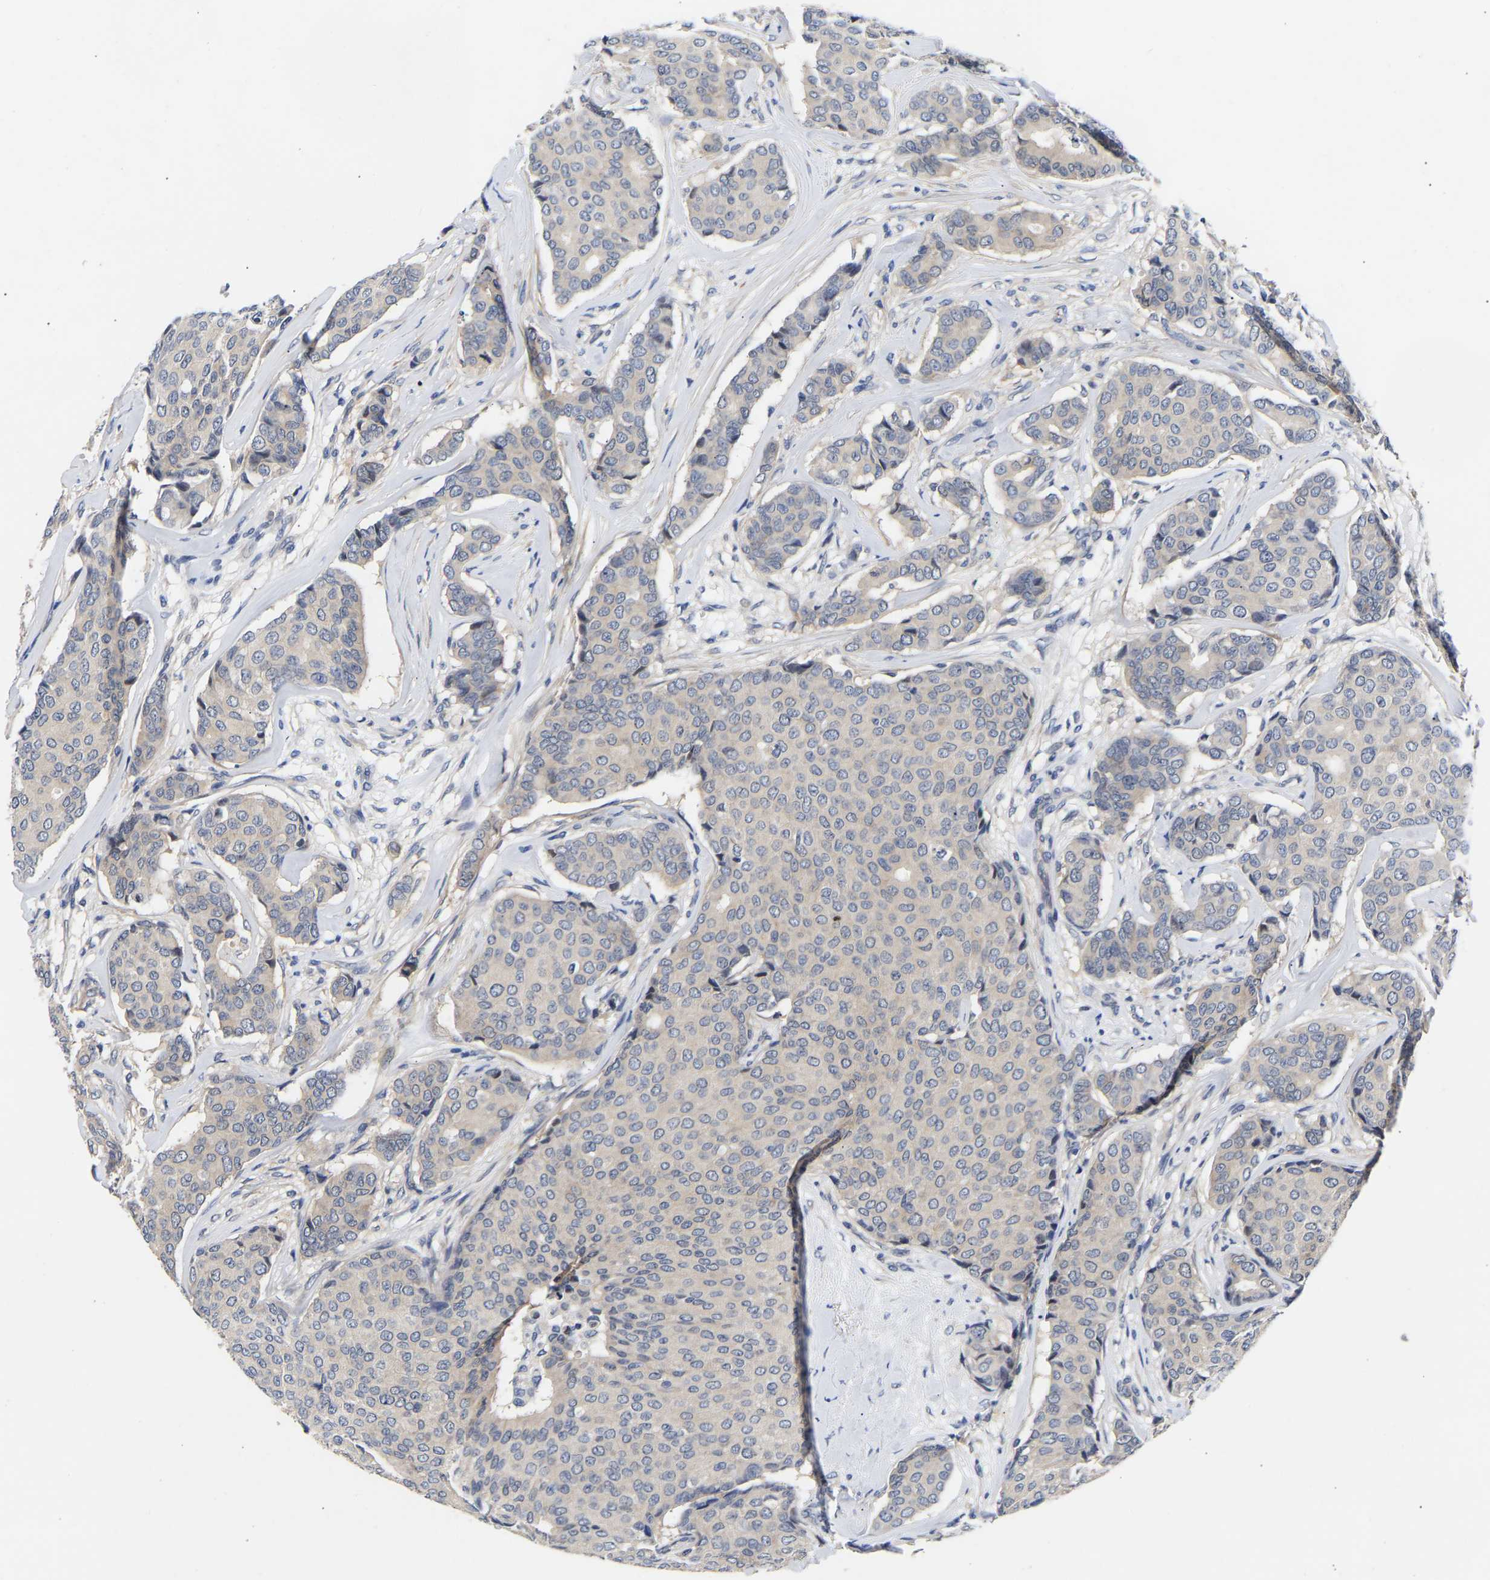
{"staining": {"intensity": "negative", "quantity": "none", "location": "none"}, "tissue": "breast cancer", "cell_type": "Tumor cells", "image_type": "cancer", "snomed": [{"axis": "morphology", "description": "Duct carcinoma"}, {"axis": "topography", "description": "Breast"}], "caption": "Tumor cells are negative for protein expression in human invasive ductal carcinoma (breast).", "gene": "CCDC6", "patient": {"sex": "female", "age": 75}}